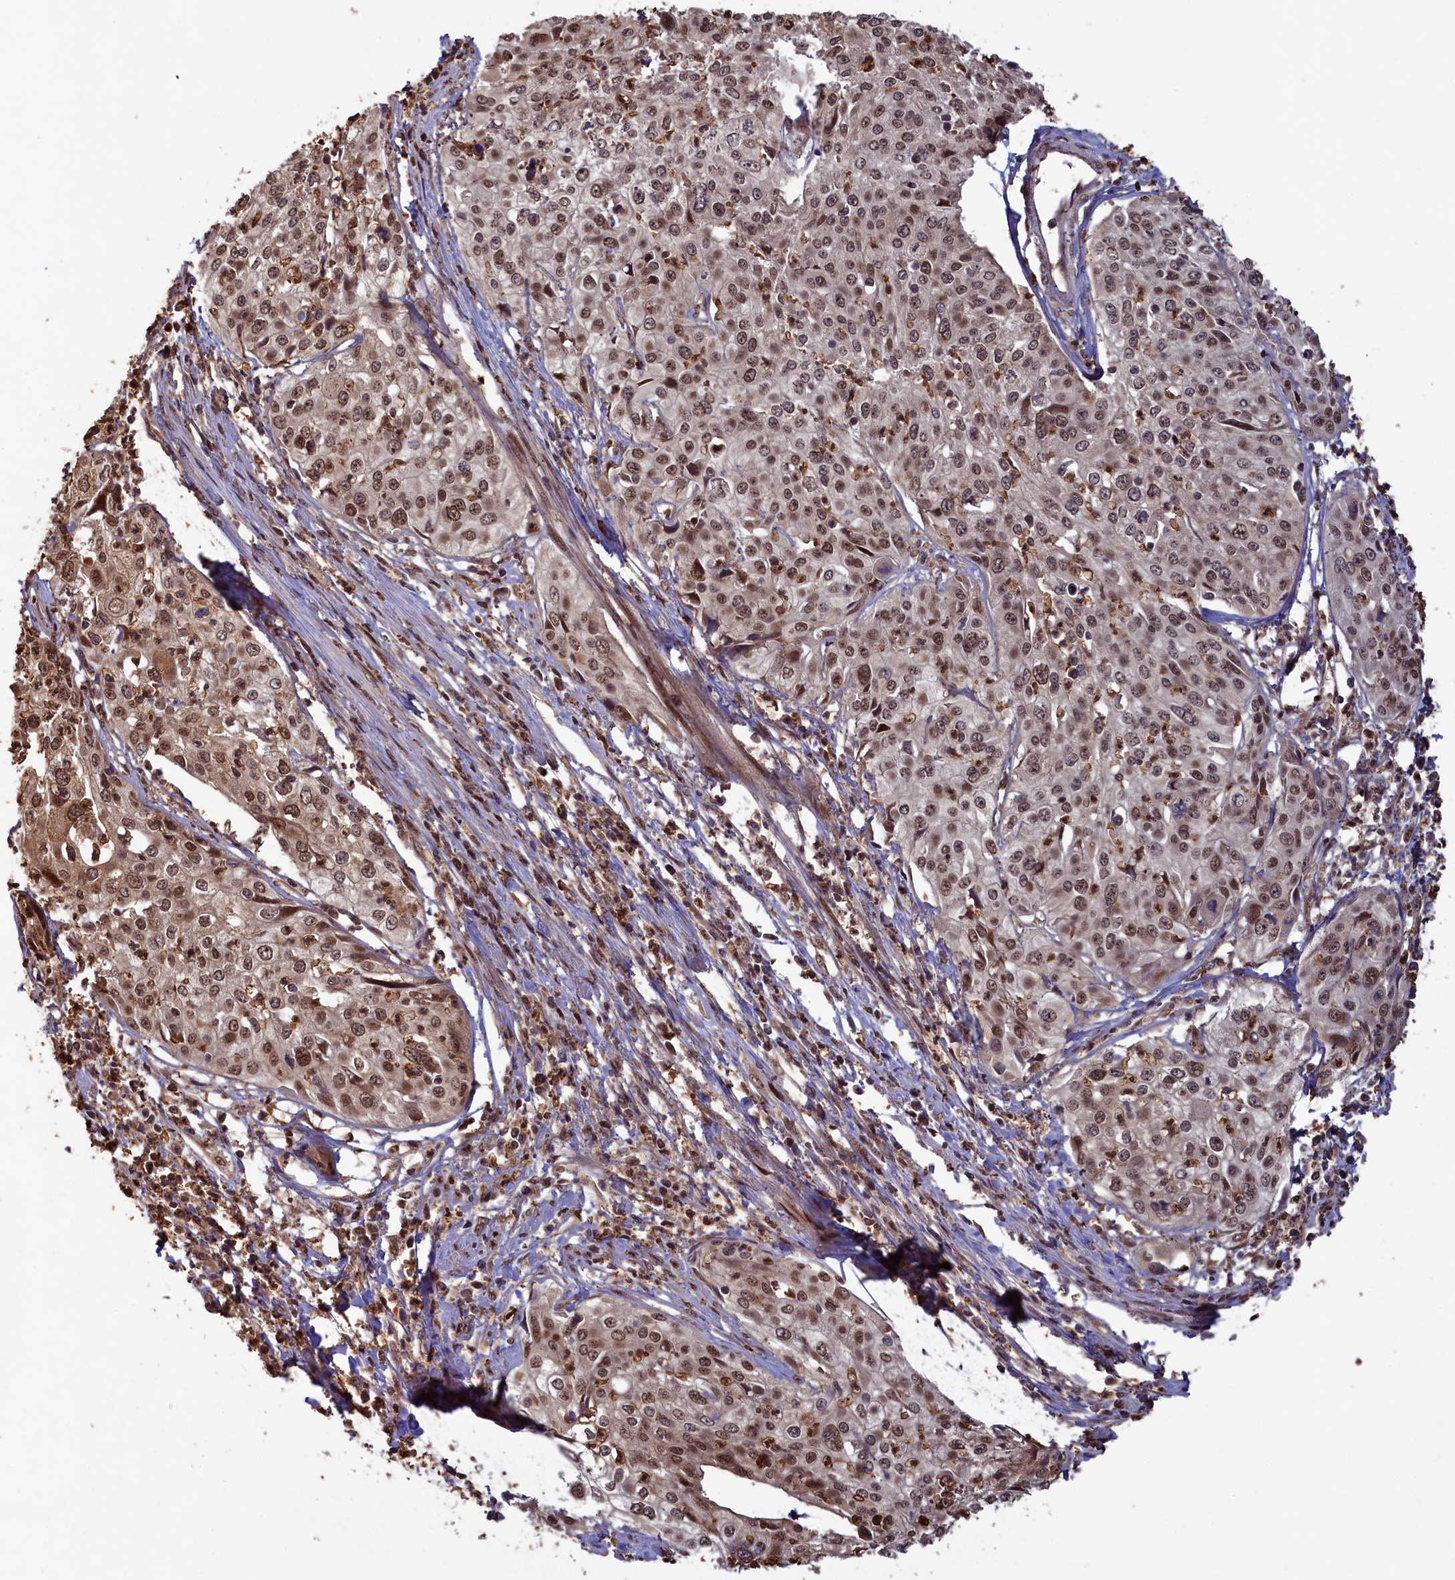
{"staining": {"intensity": "moderate", "quantity": ">75%", "location": "nuclear"}, "tissue": "cervical cancer", "cell_type": "Tumor cells", "image_type": "cancer", "snomed": [{"axis": "morphology", "description": "Squamous cell carcinoma, NOS"}, {"axis": "topography", "description": "Cervix"}], "caption": "Immunohistochemical staining of human cervical squamous cell carcinoma reveals medium levels of moderate nuclear protein positivity in approximately >75% of tumor cells.", "gene": "NAE1", "patient": {"sex": "female", "age": 31}}